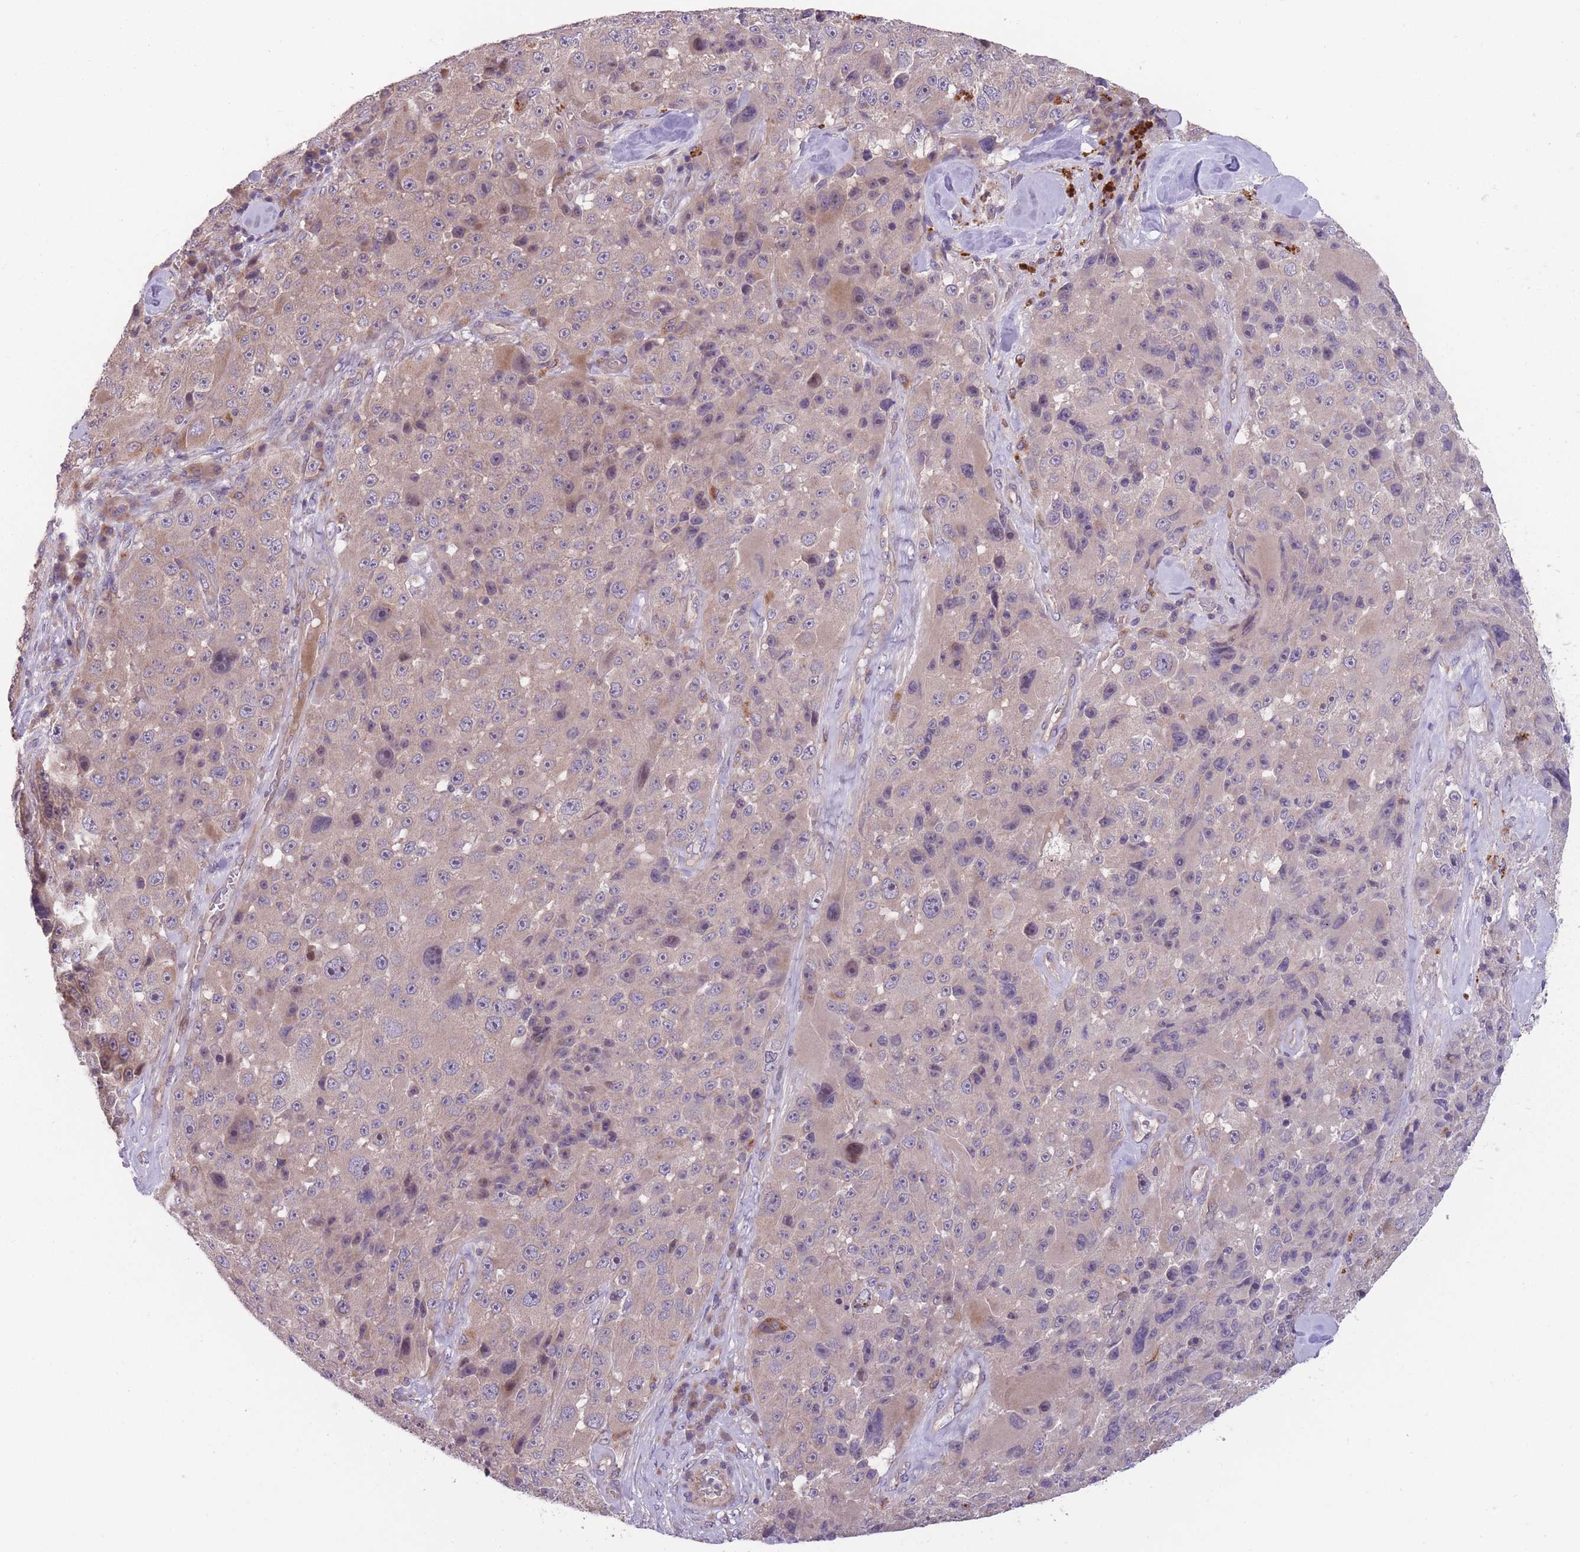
{"staining": {"intensity": "weak", "quantity": "25%-75%", "location": "cytoplasmic/membranous"}, "tissue": "melanoma", "cell_type": "Tumor cells", "image_type": "cancer", "snomed": [{"axis": "morphology", "description": "Malignant melanoma, Metastatic site"}, {"axis": "topography", "description": "Lymph node"}], "caption": "Immunohistochemistry of human melanoma shows low levels of weak cytoplasmic/membranous expression in about 25%-75% of tumor cells. The staining was performed using DAB (3,3'-diaminobenzidine) to visualize the protein expression in brown, while the nuclei were stained in blue with hematoxylin (Magnification: 20x).", "gene": "ITPKC", "patient": {"sex": "male", "age": 62}}